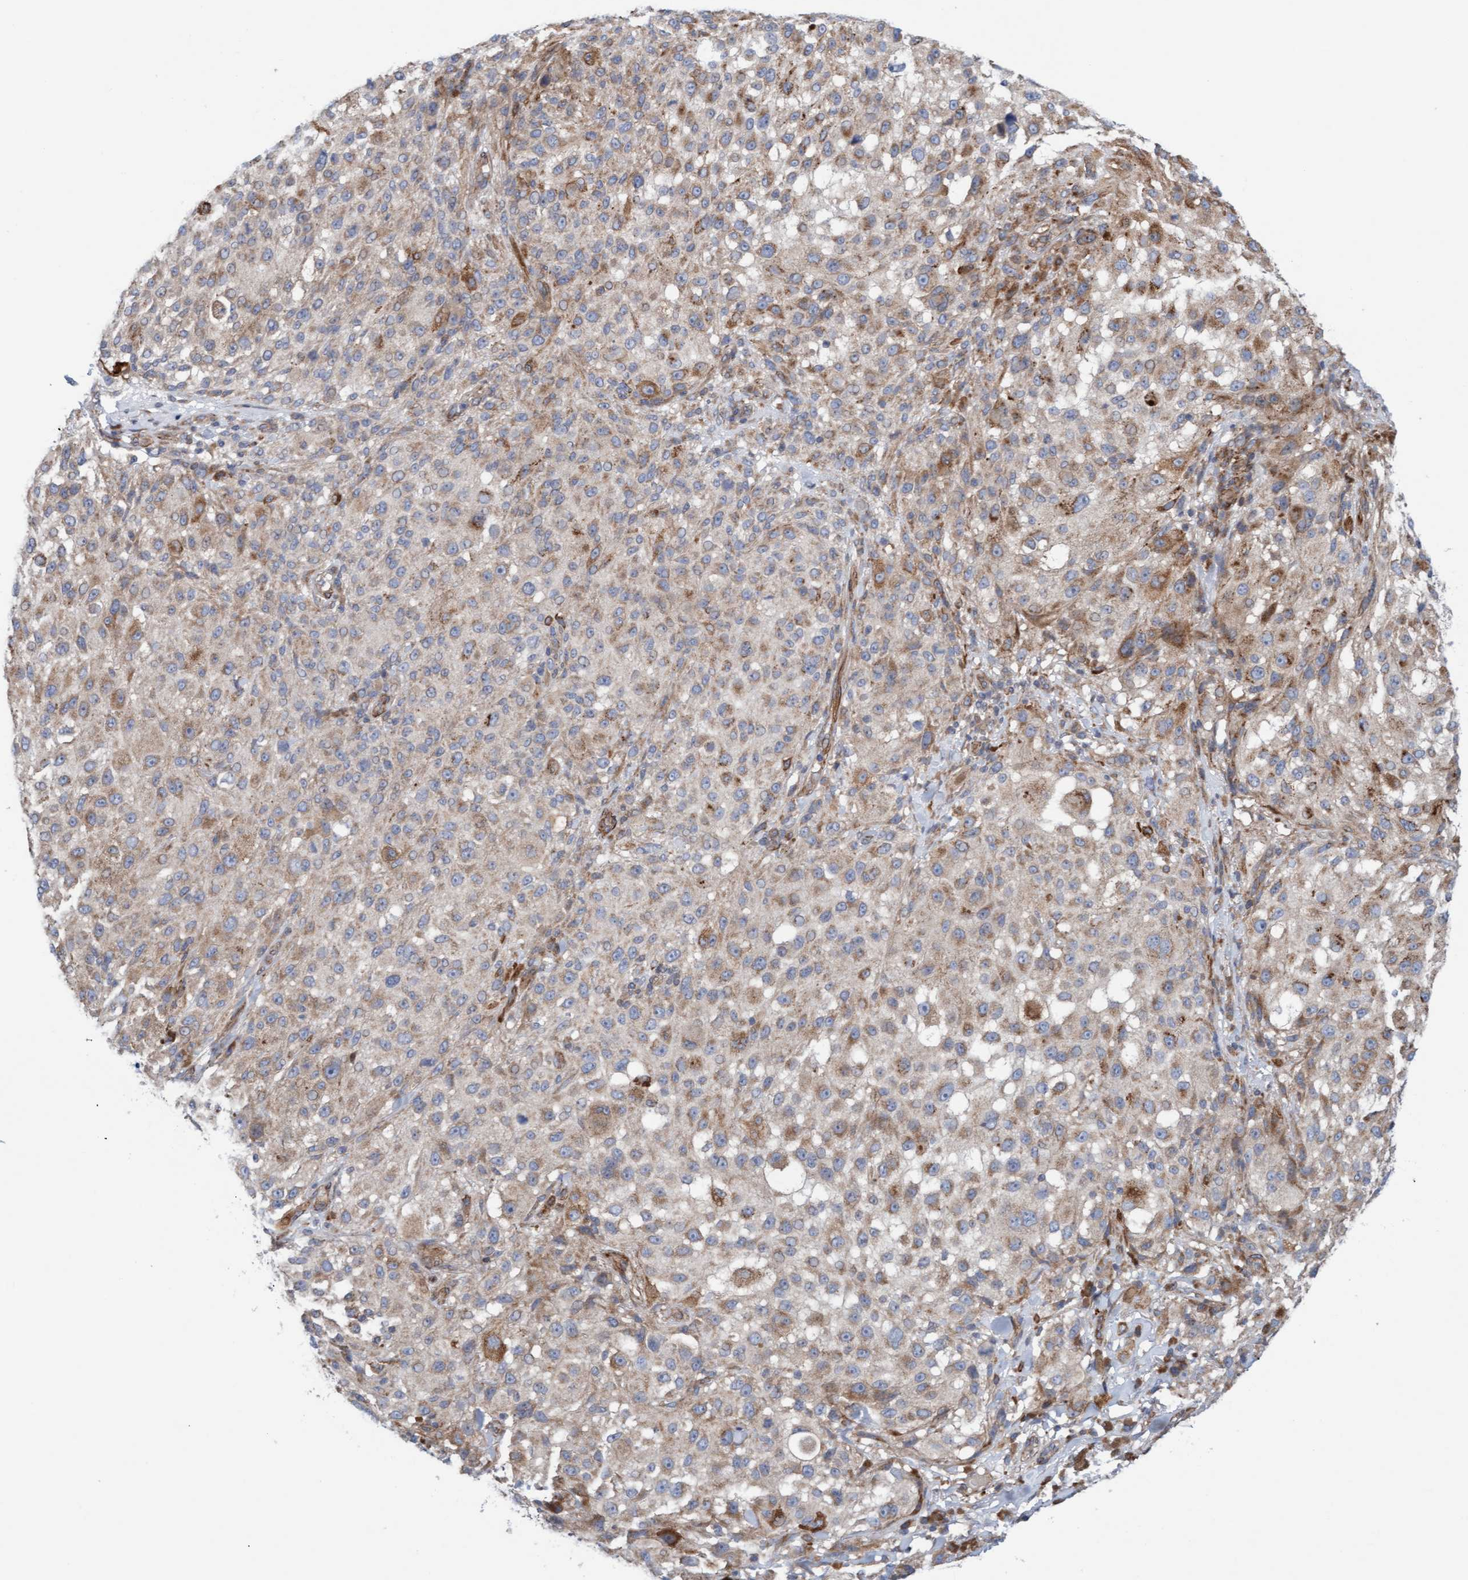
{"staining": {"intensity": "moderate", "quantity": ">75%", "location": "cytoplasmic/membranous"}, "tissue": "melanoma", "cell_type": "Tumor cells", "image_type": "cancer", "snomed": [{"axis": "morphology", "description": "Necrosis, NOS"}, {"axis": "morphology", "description": "Malignant melanoma, NOS"}, {"axis": "topography", "description": "Skin"}], "caption": "Protein staining of malignant melanoma tissue exhibits moderate cytoplasmic/membranous expression in about >75% of tumor cells.", "gene": "CDK5RAP3", "patient": {"sex": "female", "age": 87}}